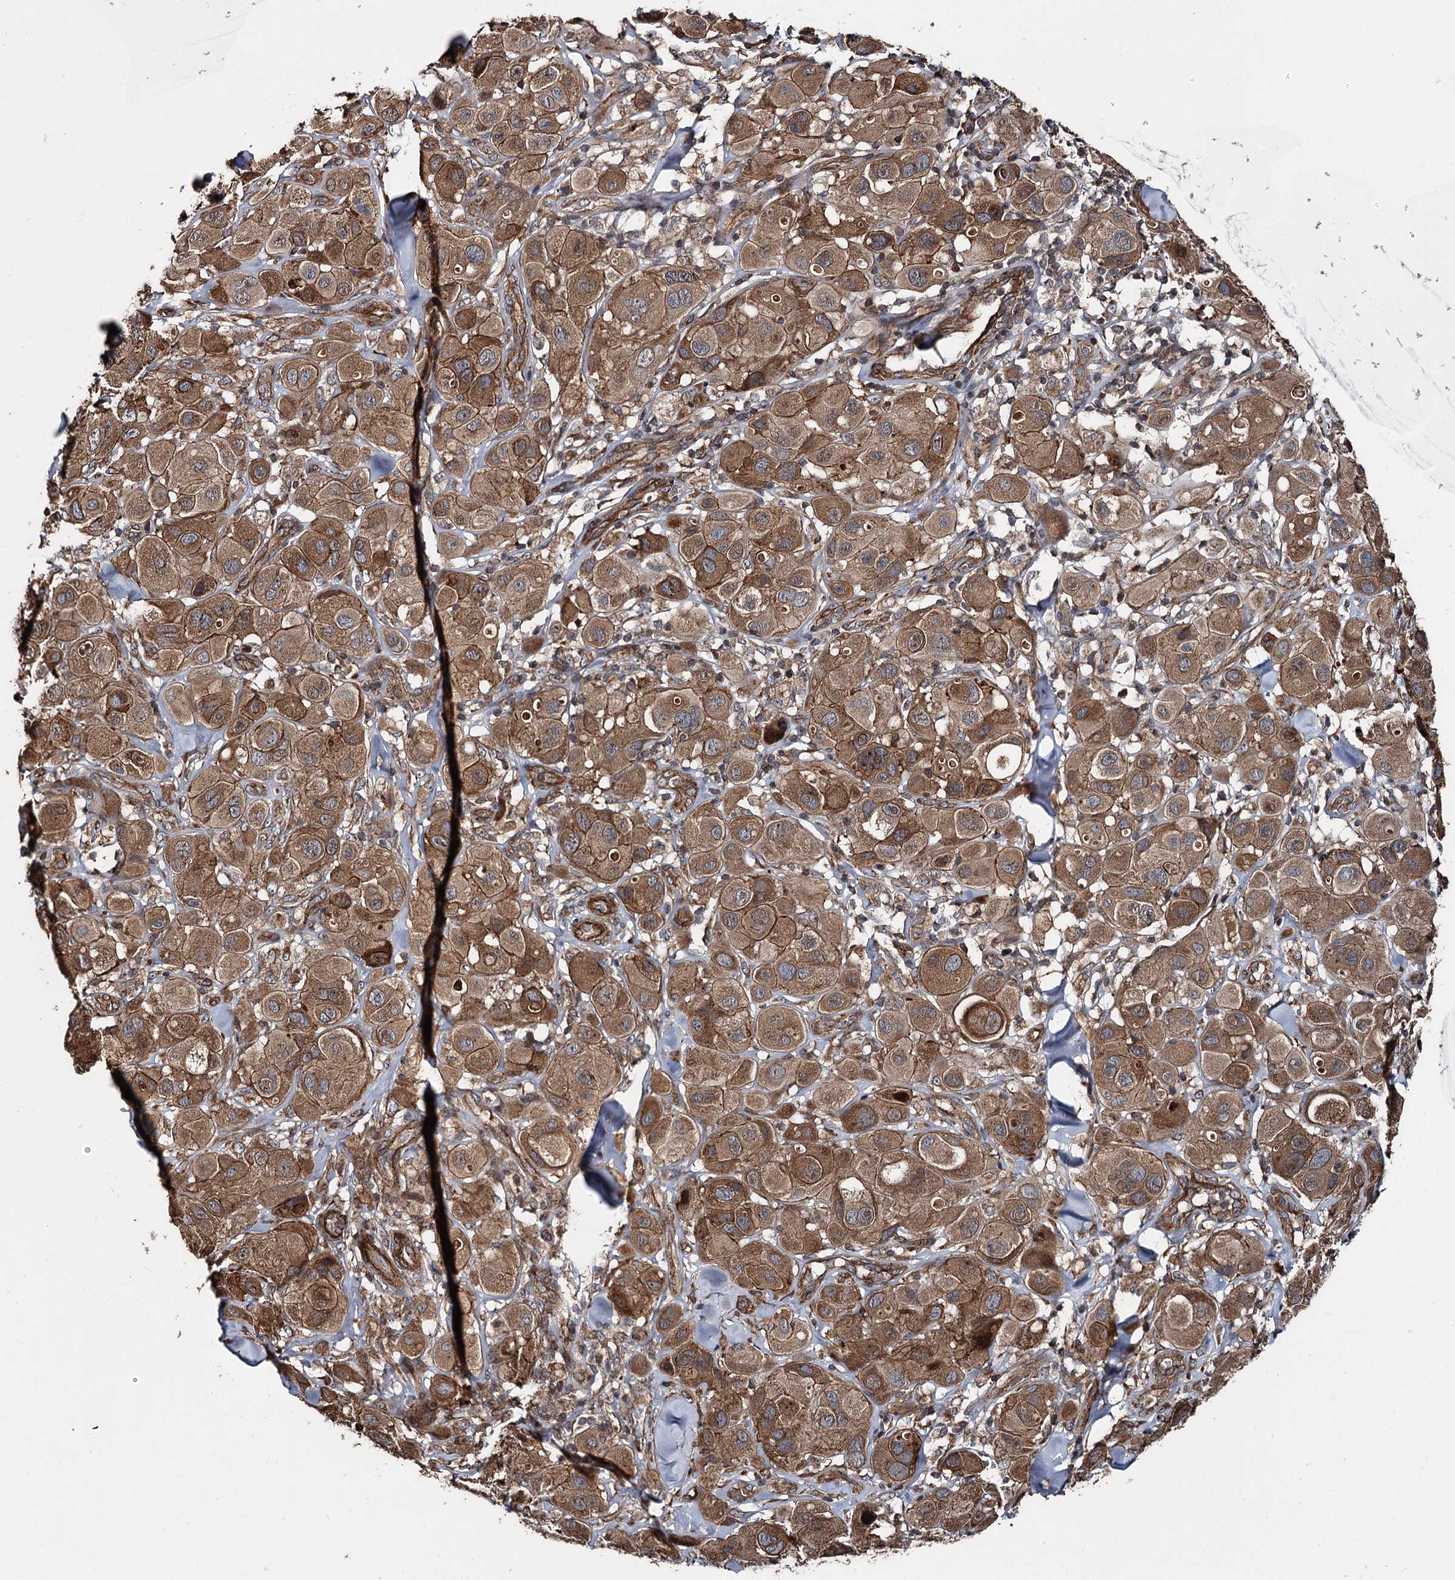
{"staining": {"intensity": "moderate", "quantity": ">75%", "location": "cytoplasmic/membranous"}, "tissue": "melanoma", "cell_type": "Tumor cells", "image_type": "cancer", "snomed": [{"axis": "morphology", "description": "Malignant melanoma, Metastatic site"}, {"axis": "topography", "description": "Skin"}], "caption": "Moderate cytoplasmic/membranous staining for a protein is present in approximately >75% of tumor cells of melanoma using immunohistochemistry (IHC).", "gene": "ITFG2", "patient": {"sex": "male", "age": 41}}